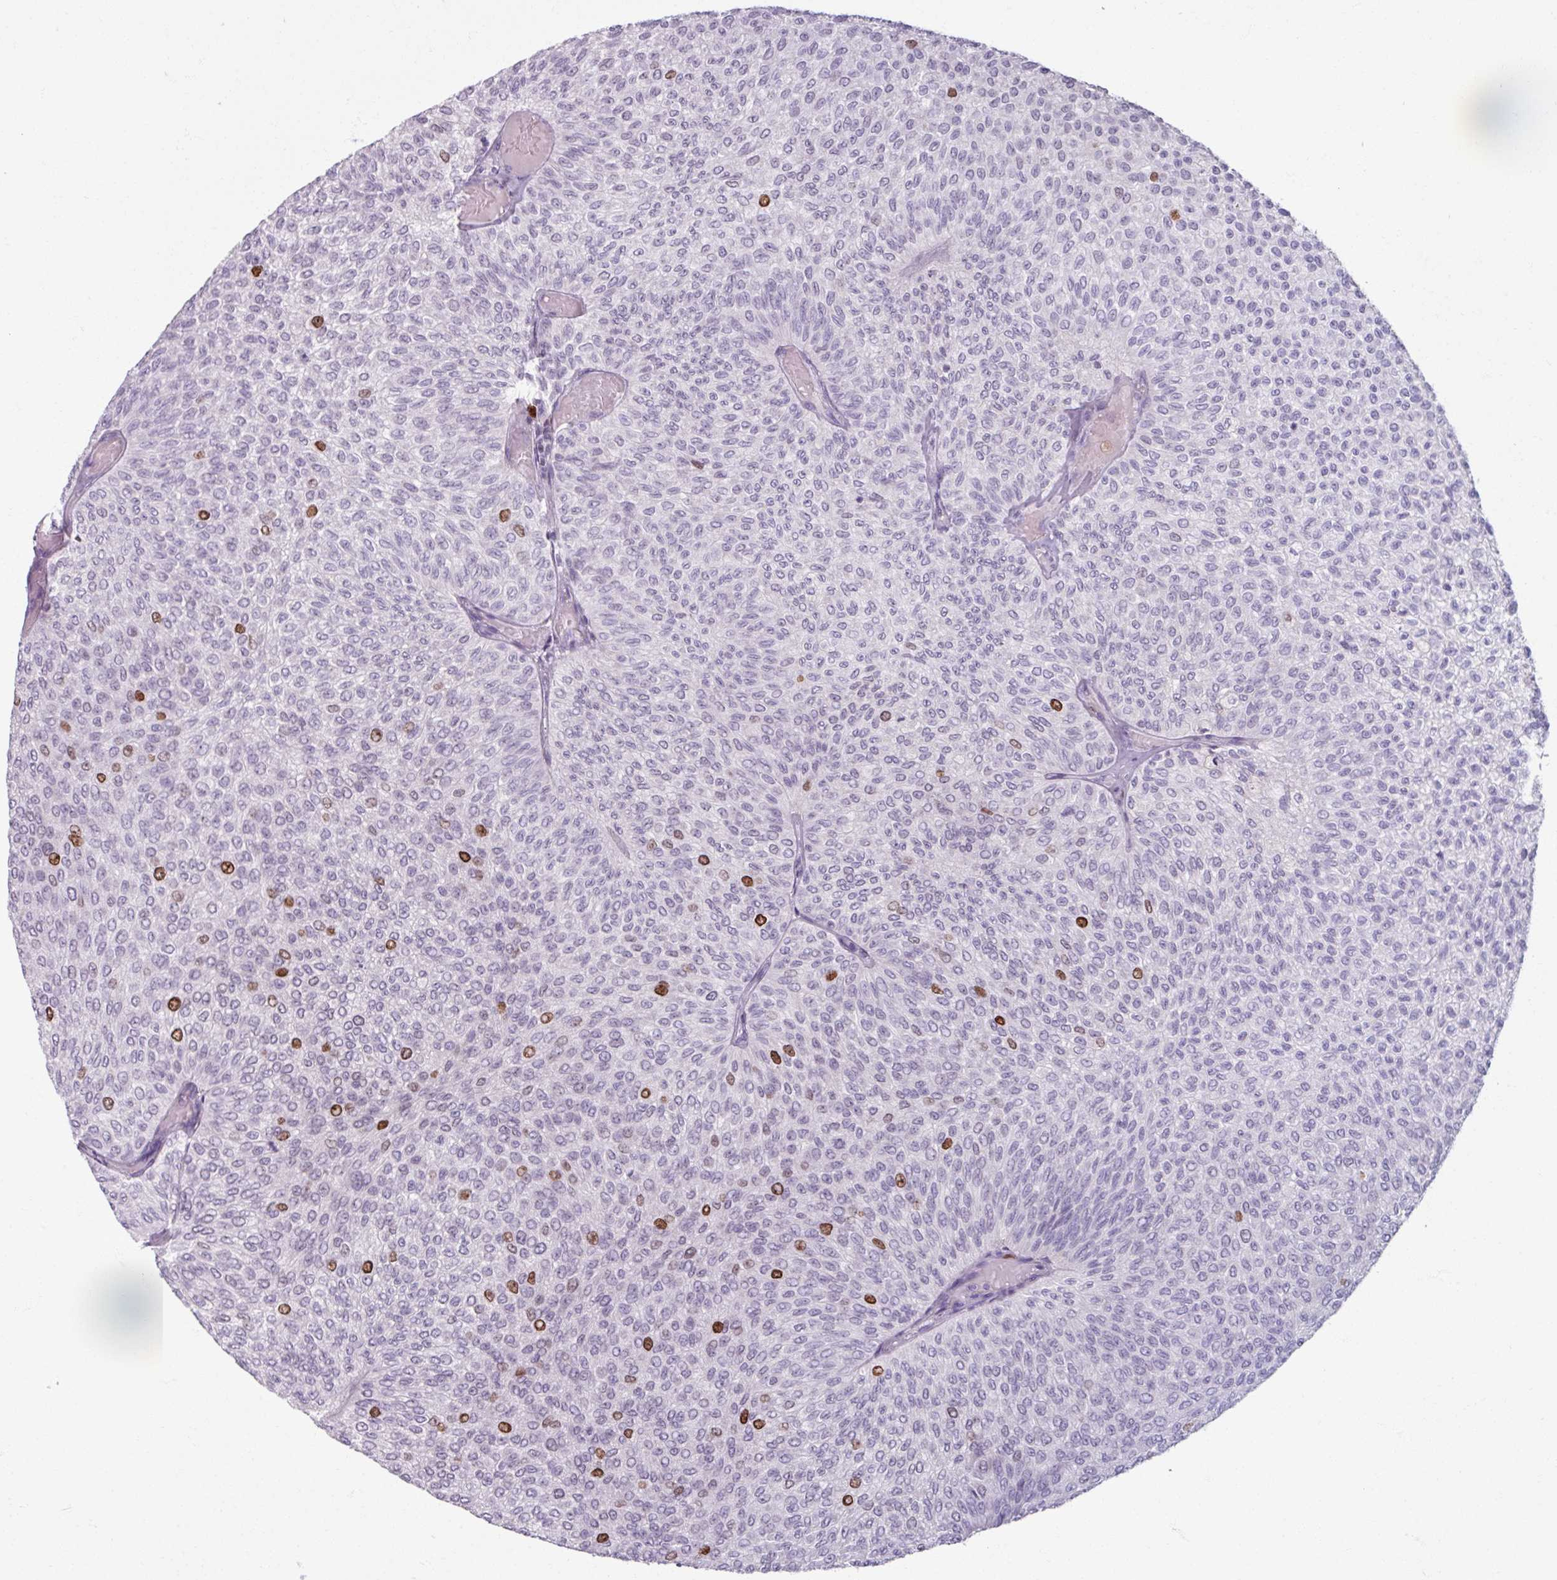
{"staining": {"intensity": "strong", "quantity": "<25%", "location": "nuclear"}, "tissue": "urothelial cancer", "cell_type": "Tumor cells", "image_type": "cancer", "snomed": [{"axis": "morphology", "description": "Urothelial carcinoma, Low grade"}, {"axis": "topography", "description": "Urinary bladder"}], "caption": "Immunohistochemistry (DAB (3,3'-diaminobenzidine)) staining of human urothelial cancer demonstrates strong nuclear protein expression in about <25% of tumor cells.", "gene": "ATAD2", "patient": {"sex": "male", "age": 78}}